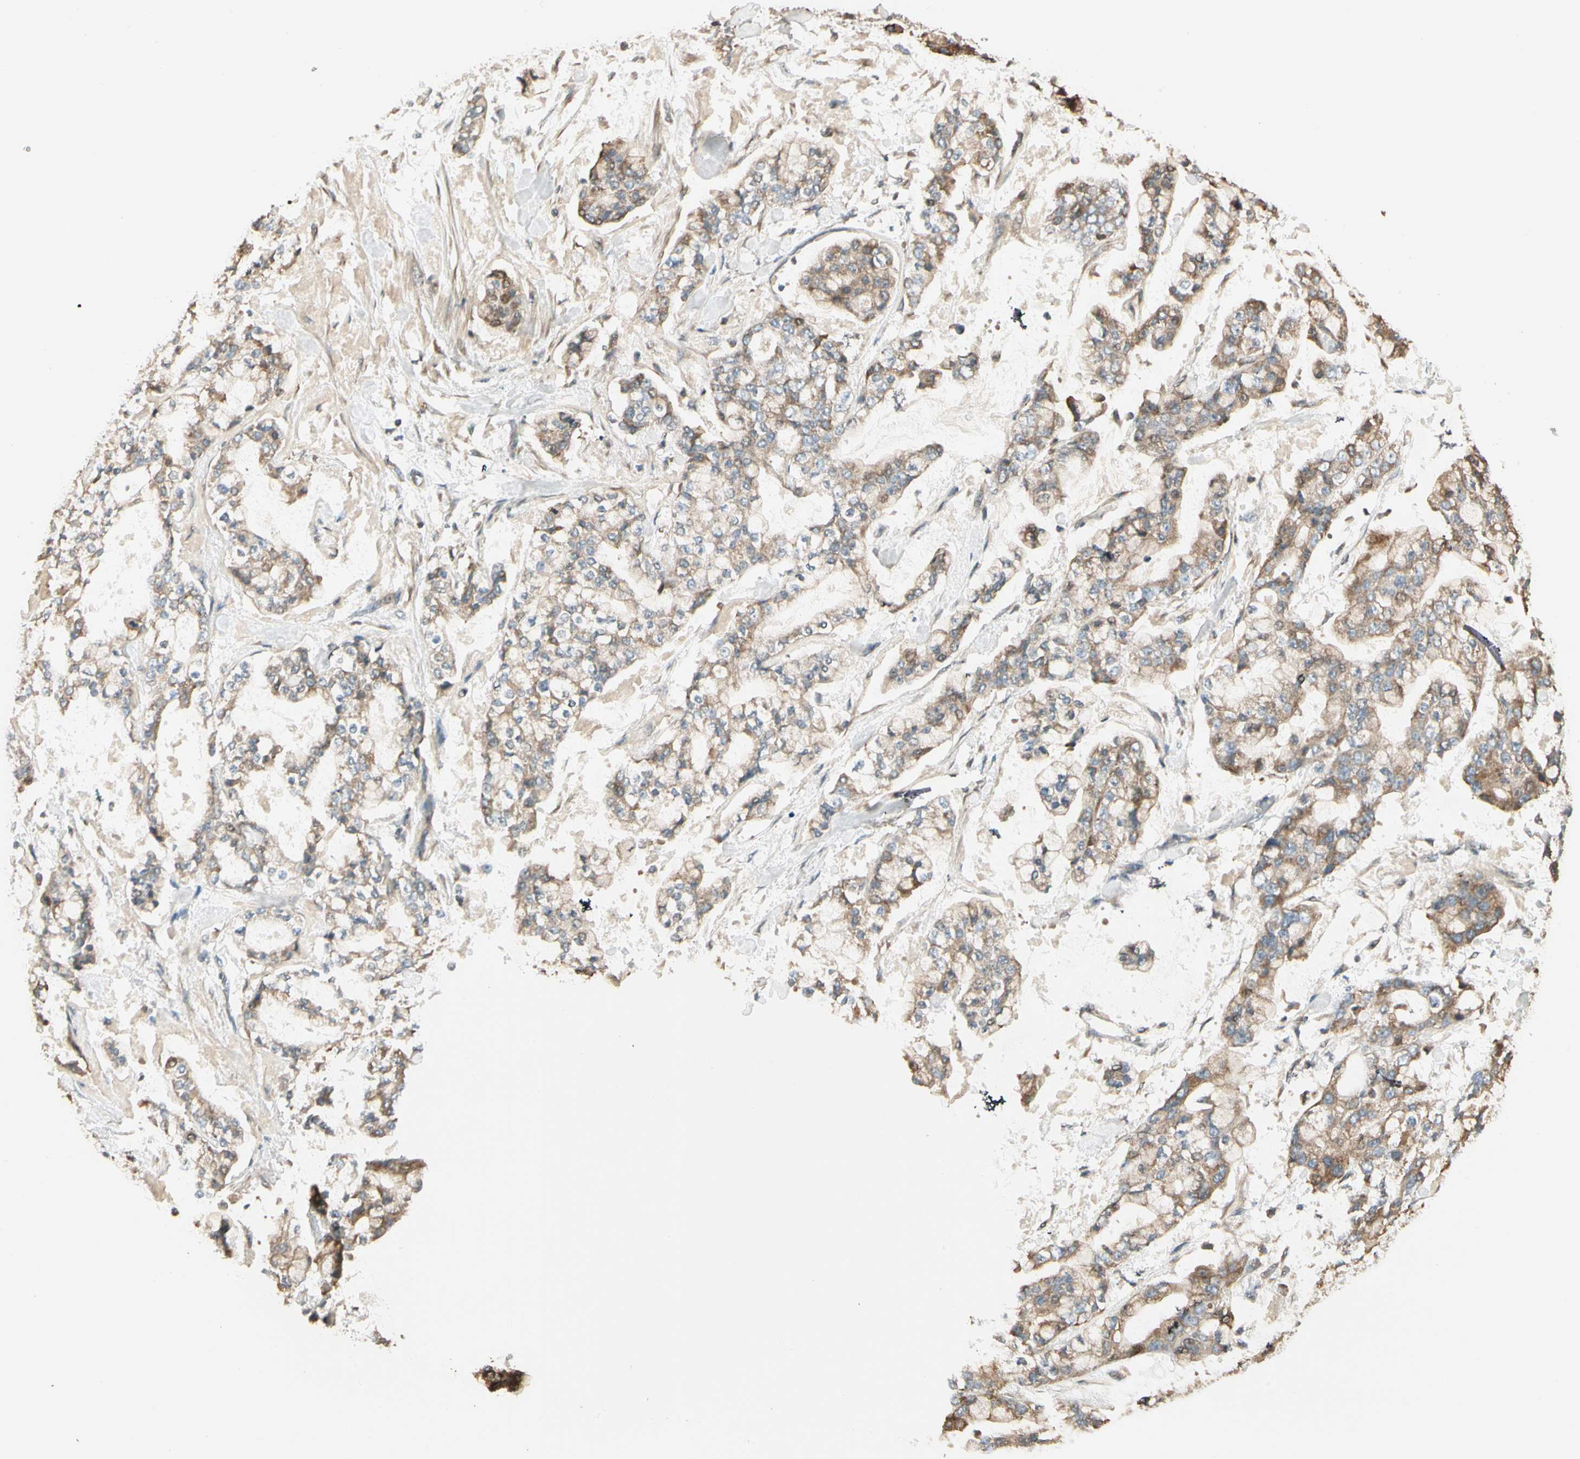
{"staining": {"intensity": "moderate", "quantity": ">75%", "location": "cytoplasmic/membranous"}, "tissue": "stomach cancer", "cell_type": "Tumor cells", "image_type": "cancer", "snomed": [{"axis": "morphology", "description": "Normal tissue, NOS"}, {"axis": "morphology", "description": "Adenocarcinoma, NOS"}, {"axis": "topography", "description": "Stomach, upper"}, {"axis": "topography", "description": "Stomach"}], "caption": "IHC (DAB (3,3'-diaminobenzidine)) staining of stomach adenocarcinoma reveals moderate cytoplasmic/membranous protein expression in about >75% of tumor cells. (IHC, brightfield microscopy, high magnification).", "gene": "TNFRSF21", "patient": {"sex": "male", "age": 76}}